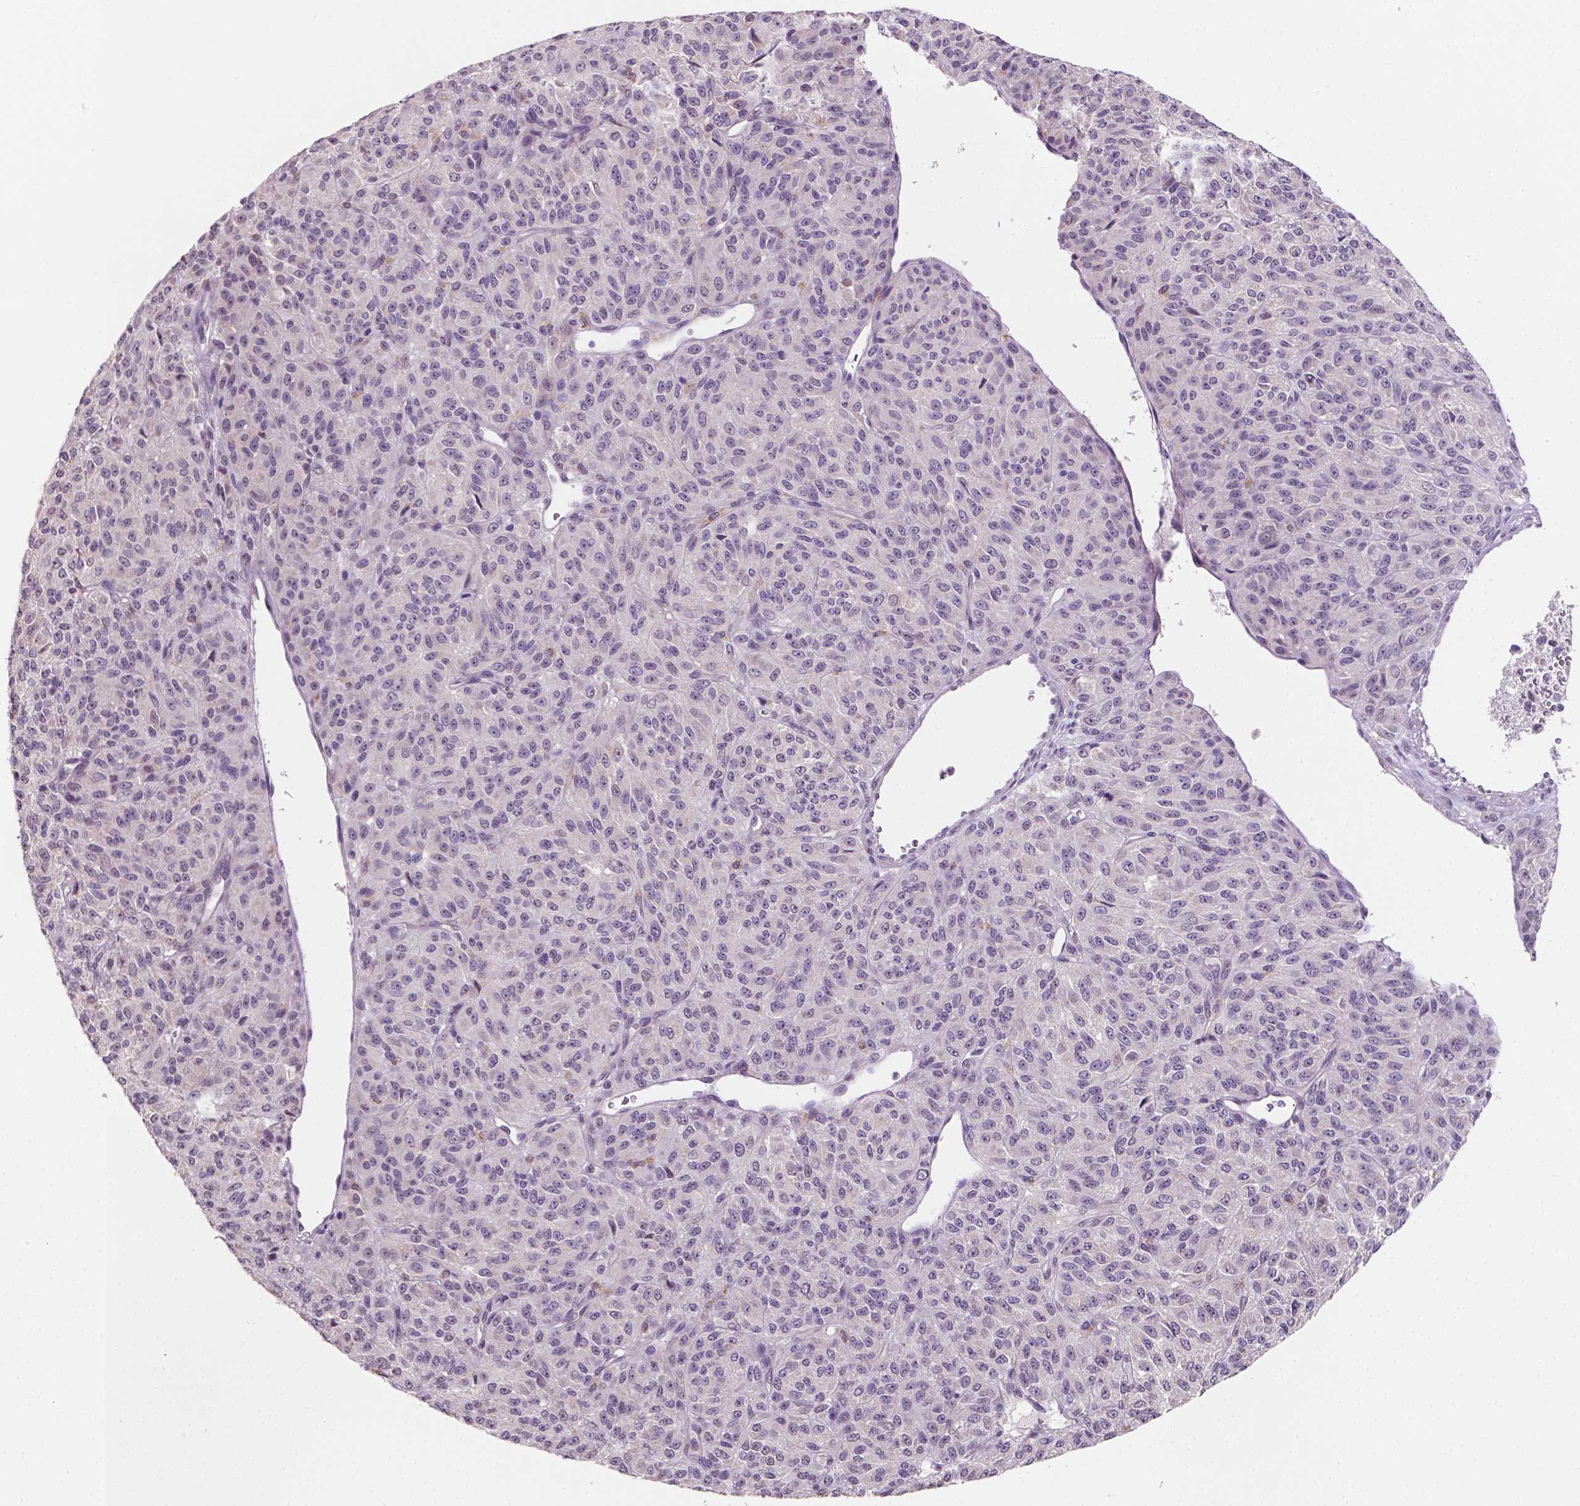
{"staining": {"intensity": "negative", "quantity": "none", "location": "none"}, "tissue": "melanoma", "cell_type": "Tumor cells", "image_type": "cancer", "snomed": [{"axis": "morphology", "description": "Malignant melanoma, Metastatic site"}, {"axis": "topography", "description": "Brain"}], "caption": "Immunohistochemistry histopathology image of neoplastic tissue: human malignant melanoma (metastatic site) stained with DAB (3,3'-diaminobenzidine) reveals no significant protein staining in tumor cells.", "gene": "SHLD3", "patient": {"sex": "female", "age": 56}}